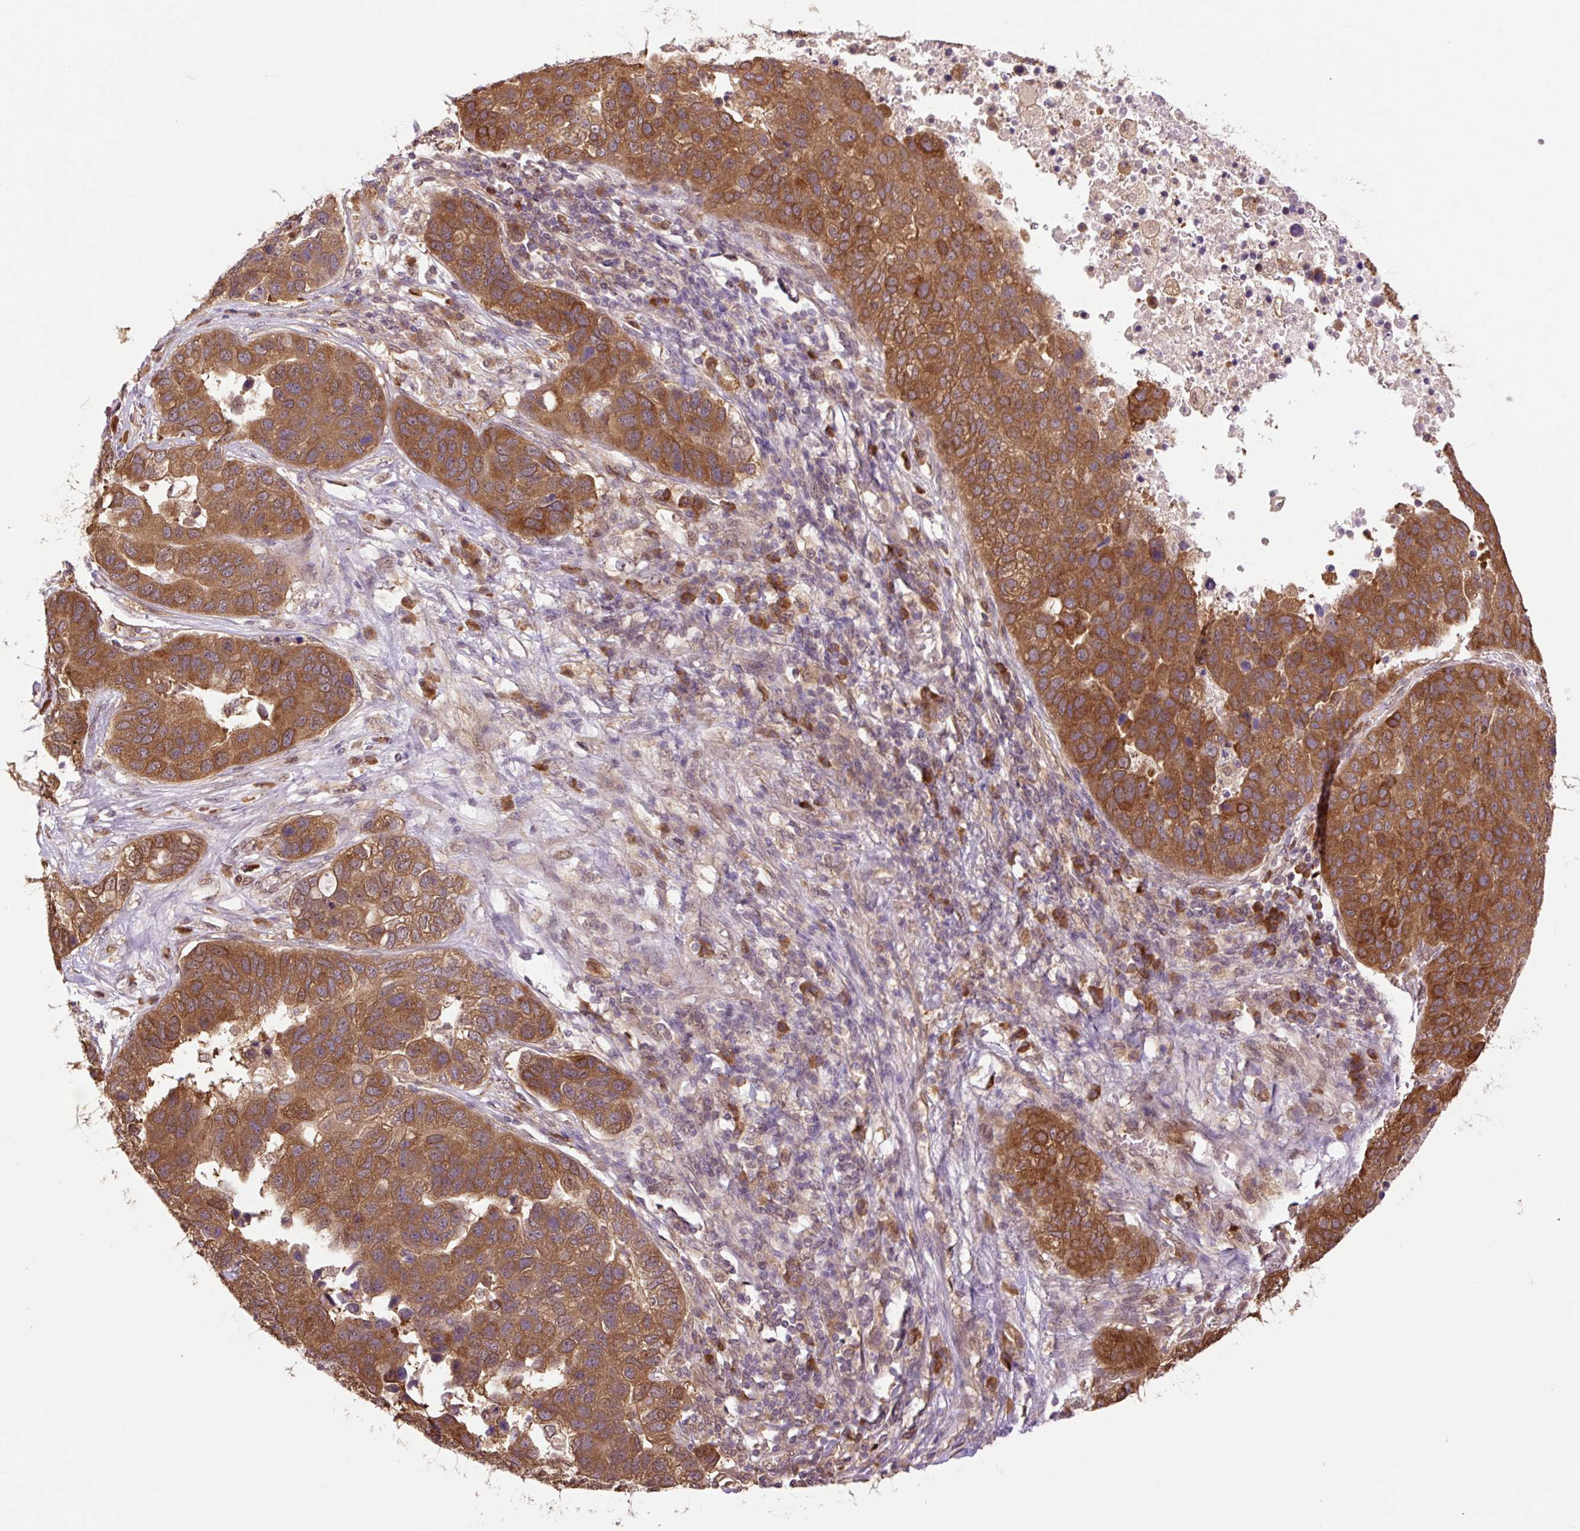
{"staining": {"intensity": "strong", "quantity": ">75%", "location": "cytoplasmic/membranous"}, "tissue": "pancreatic cancer", "cell_type": "Tumor cells", "image_type": "cancer", "snomed": [{"axis": "morphology", "description": "Adenocarcinoma, NOS"}, {"axis": "topography", "description": "Pancreas"}], "caption": "Immunohistochemical staining of pancreatic cancer (adenocarcinoma) reveals strong cytoplasmic/membranous protein expression in approximately >75% of tumor cells.", "gene": "TPT1", "patient": {"sex": "female", "age": 61}}